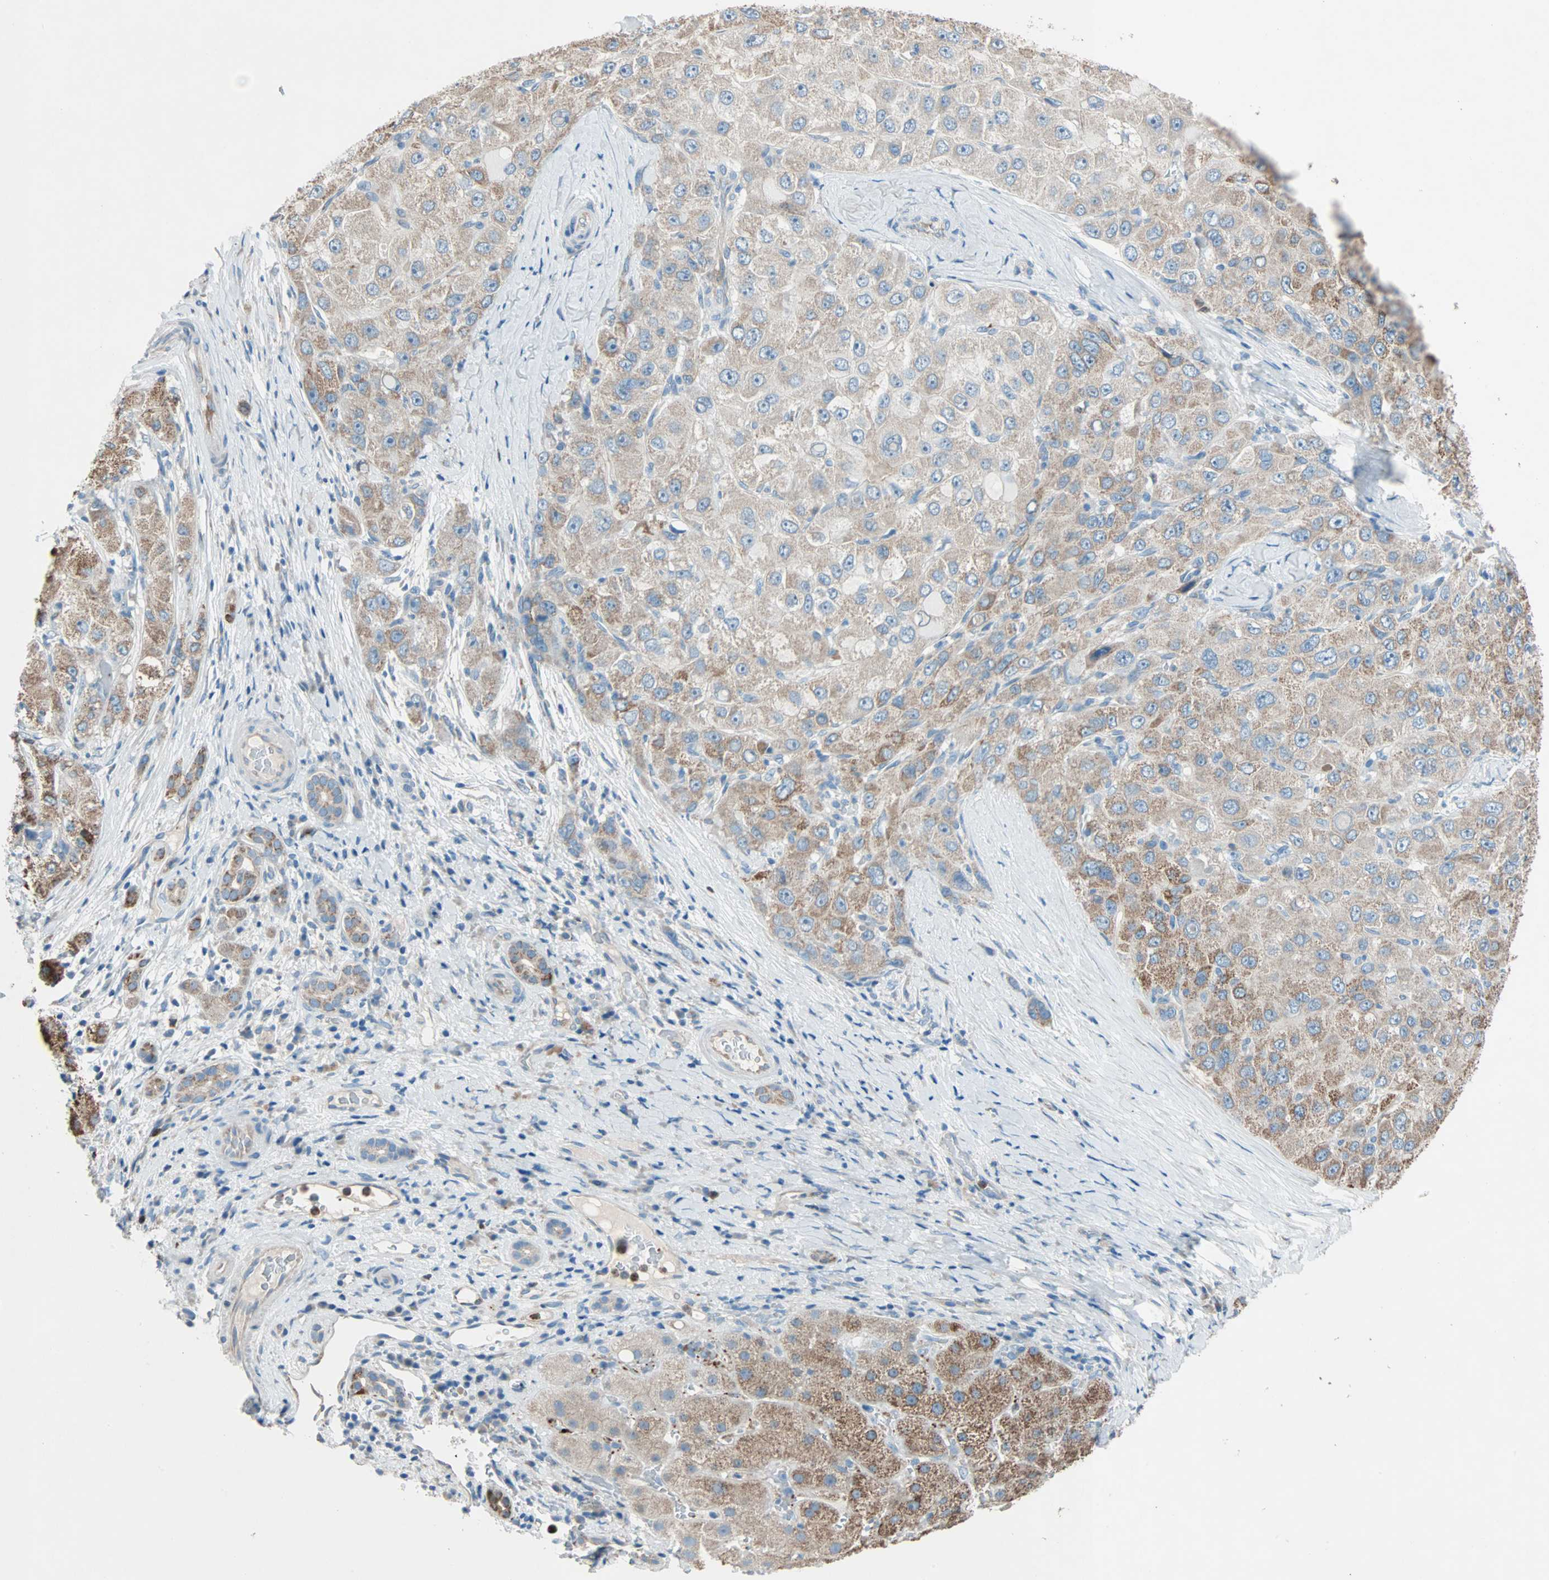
{"staining": {"intensity": "moderate", "quantity": ">75%", "location": "cytoplasmic/membranous"}, "tissue": "liver cancer", "cell_type": "Tumor cells", "image_type": "cancer", "snomed": [{"axis": "morphology", "description": "Carcinoma, Hepatocellular, NOS"}, {"axis": "topography", "description": "Liver"}], "caption": "Human liver cancer (hepatocellular carcinoma) stained with a protein marker reveals moderate staining in tumor cells.", "gene": "LY6G6F", "patient": {"sex": "male", "age": 80}}